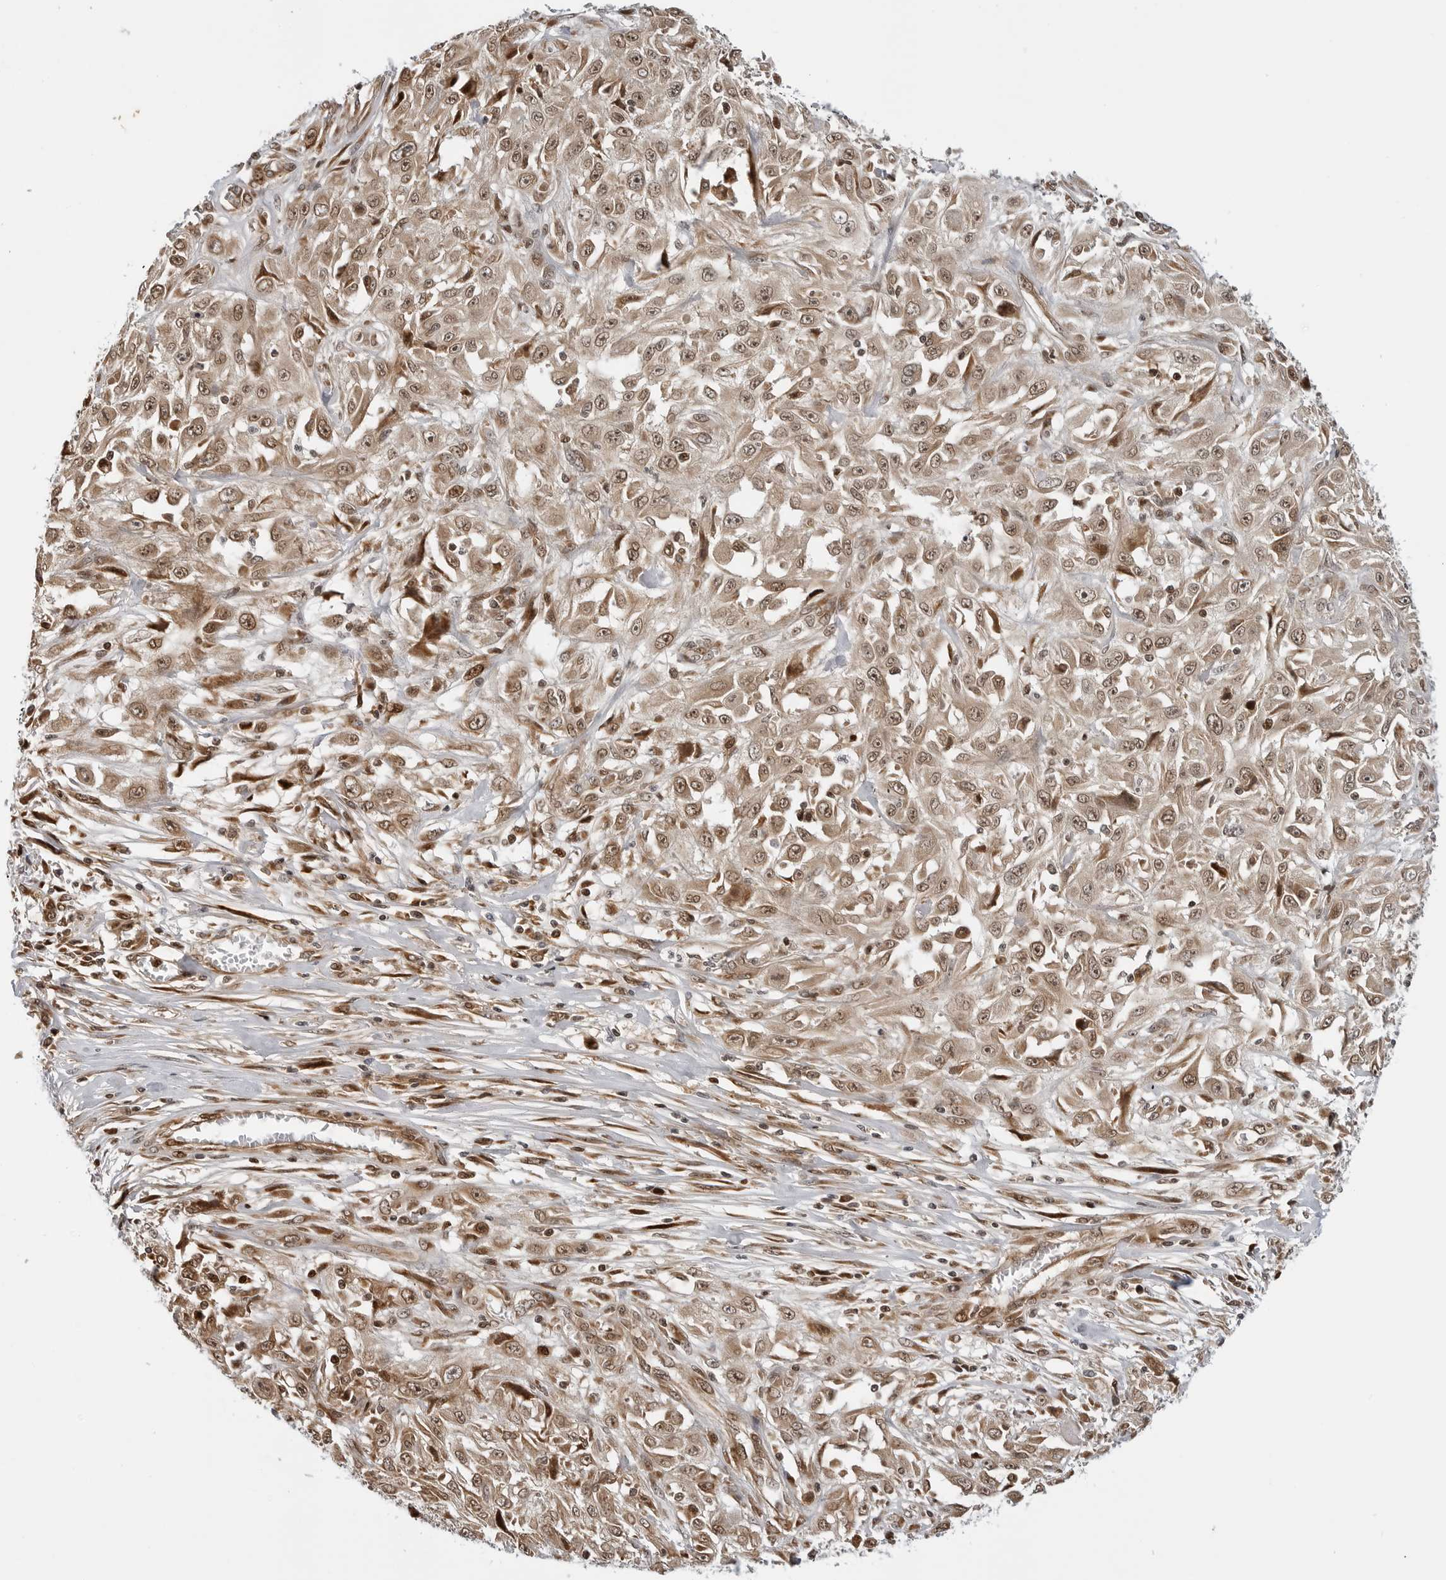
{"staining": {"intensity": "moderate", "quantity": ">75%", "location": "cytoplasmic/membranous,nuclear"}, "tissue": "skin cancer", "cell_type": "Tumor cells", "image_type": "cancer", "snomed": [{"axis": "morphology", "description": "Squamous cell carcinoma, NOS"}, {"axis": "morphology", "description": "Squamous cell carcinoma, metastatic, NOS"}, {"axis": "topography", "description": "Skin"}, {"axis": "topography", "description": "Lymph node"}], "caption": "Skin squamous cell carcinoma stained with a brown dye displays moderate cytoplasmic/membranous and nuclear positive expression in approximately >75% of tumor cells.", "gene": "TIPRL", "patient": {"sex": "male", "age": 75}}